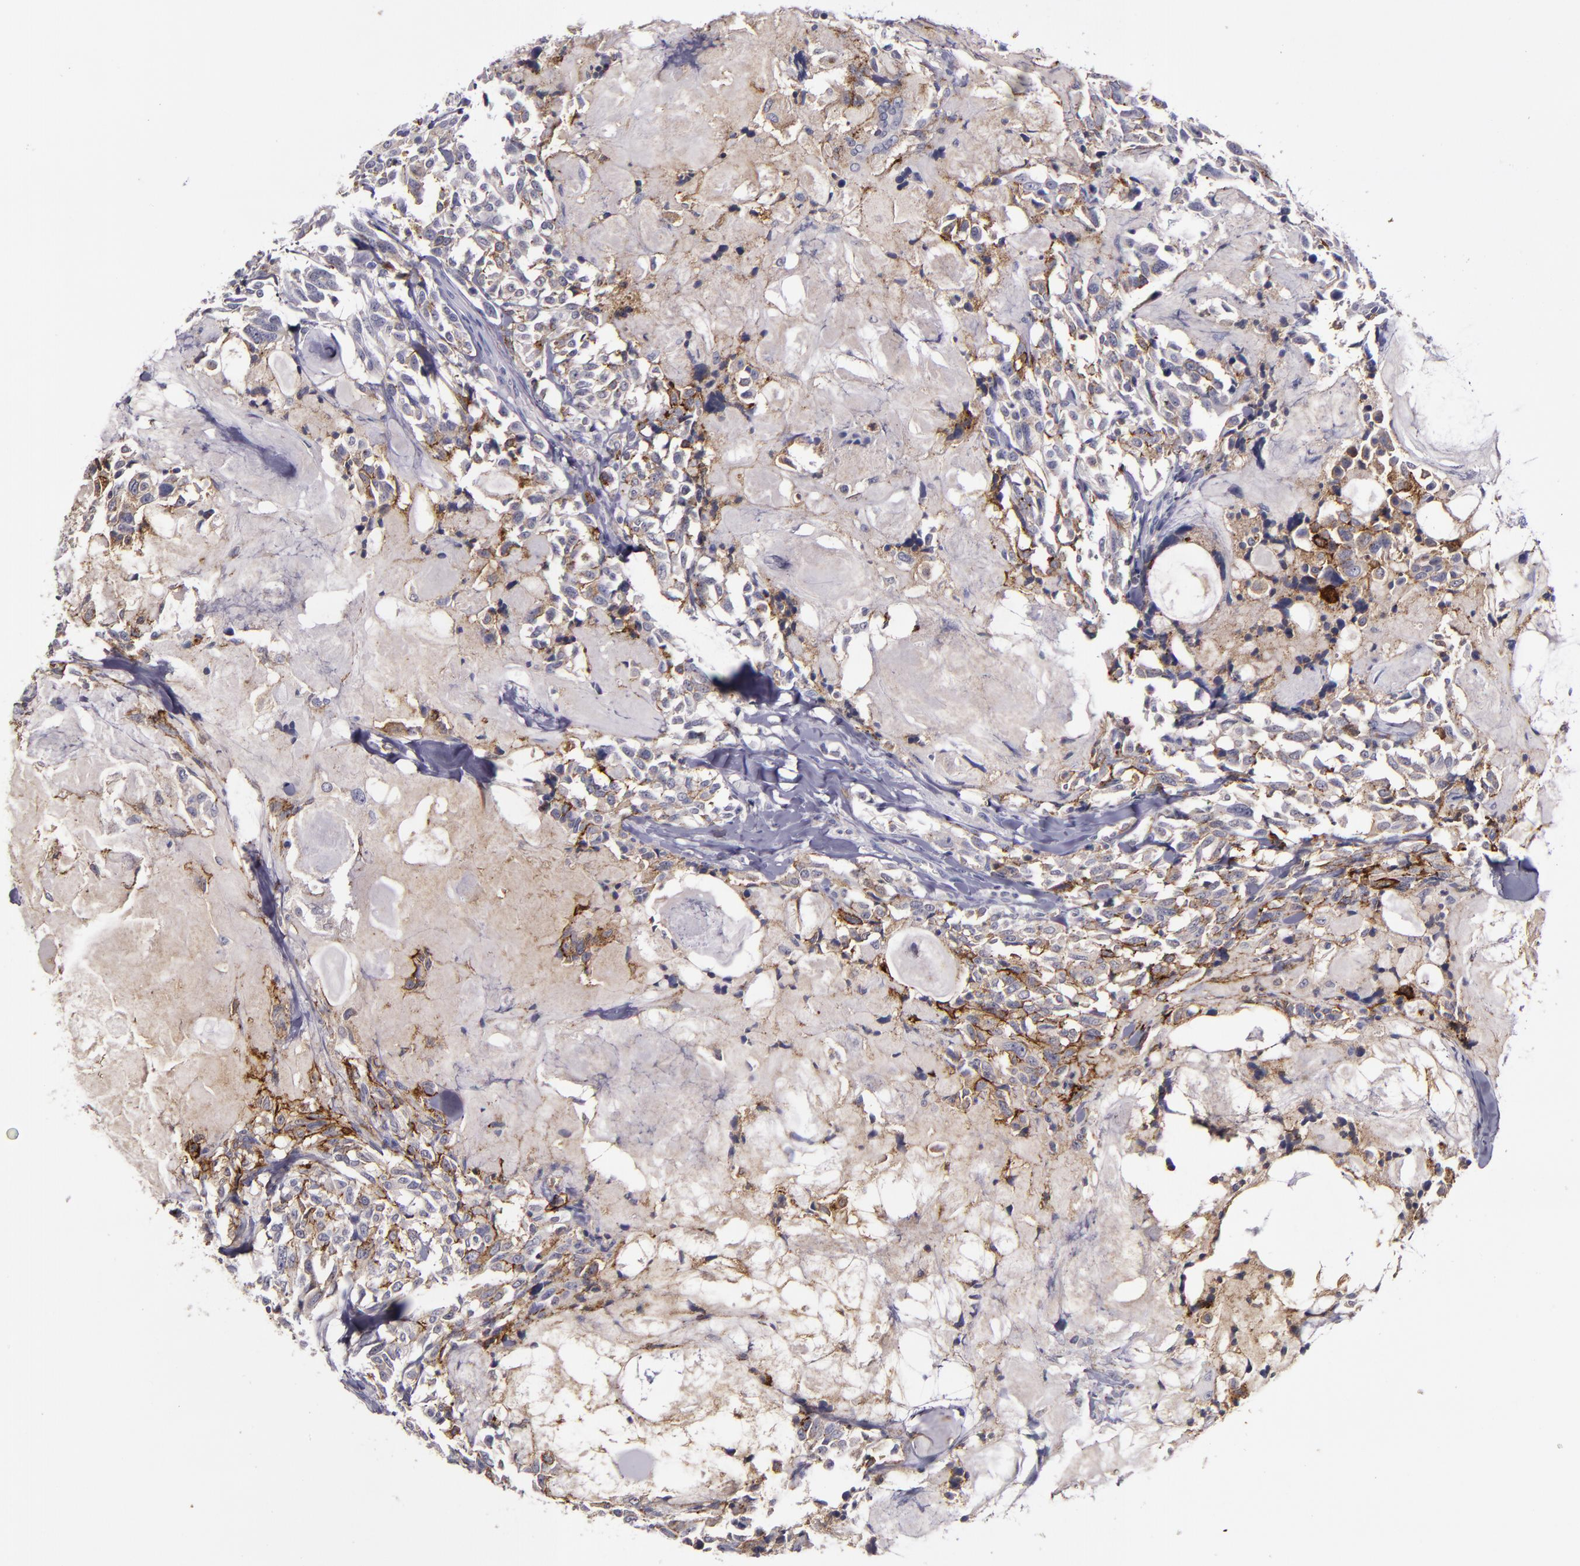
{"staining": {"intensity": "moderate", "quantity": "<25%", "location": "cytoplasmic/membranous"}, "tissue": "thyroid cancer", "cell_type": "Tumor cells", "image_type": "cancer", "snomed": [{"axis": "morphology", "description": "Carcinoma, NOS"}, {"axis": "morphology", "description": "Carcinoid, malignant, NOS"}, {"axis": "topography", "description": "Thyroid gland"}], "caption": "IHC histopathology image of neoplastic tissue: thyroid cancer (carcinoid (malignant)) stained using immunohistochemistry (IHC) displays low levels of moderate protein expression localized specifically in the cytoplasmic/membranous of tumor cells, appearing as a cytoplasmic/membranous brown color.", "gene": "MFGE8", "patient": {"sex": "male", "age": 33}}